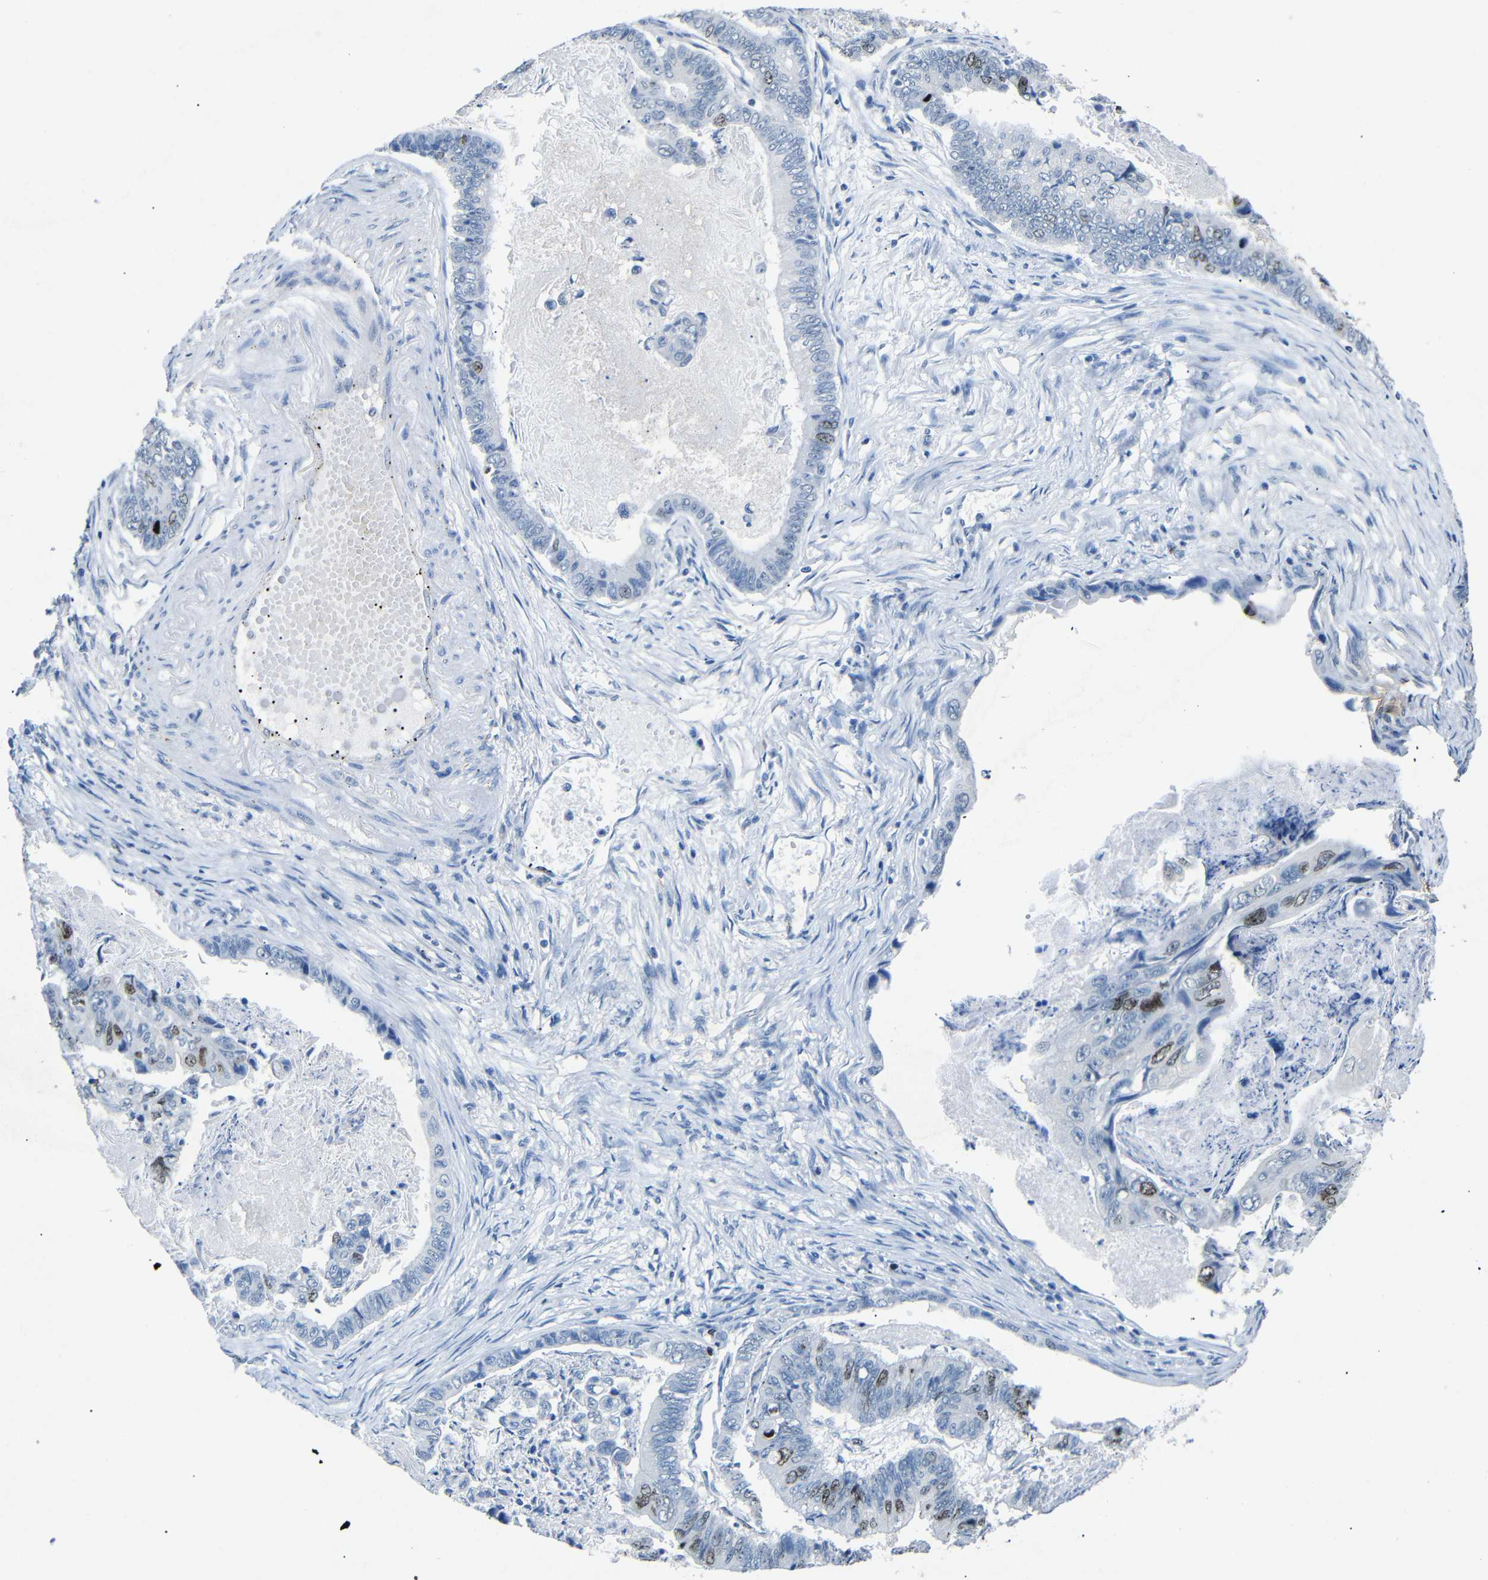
{"staining": {"intensity": "moderate", "quantity": "<25%", "location": "nuclear"}, "tissue": "stomach cancer", "cell_type": "Tumor cells", "image_type": "cancer", "snomed": [{"axis": "morphology", "description": "Adenocarcinoma, NOS"}, {"axis": "topography", "description": "Stomach, lower"}], "caption": "A brown stain shows moderate nuclear staining of a protein in human stomach cancer (adenocarcinoma) tumor cells.", "gene": "INCENP", "patient": {"sex": "male", "age": 77}}